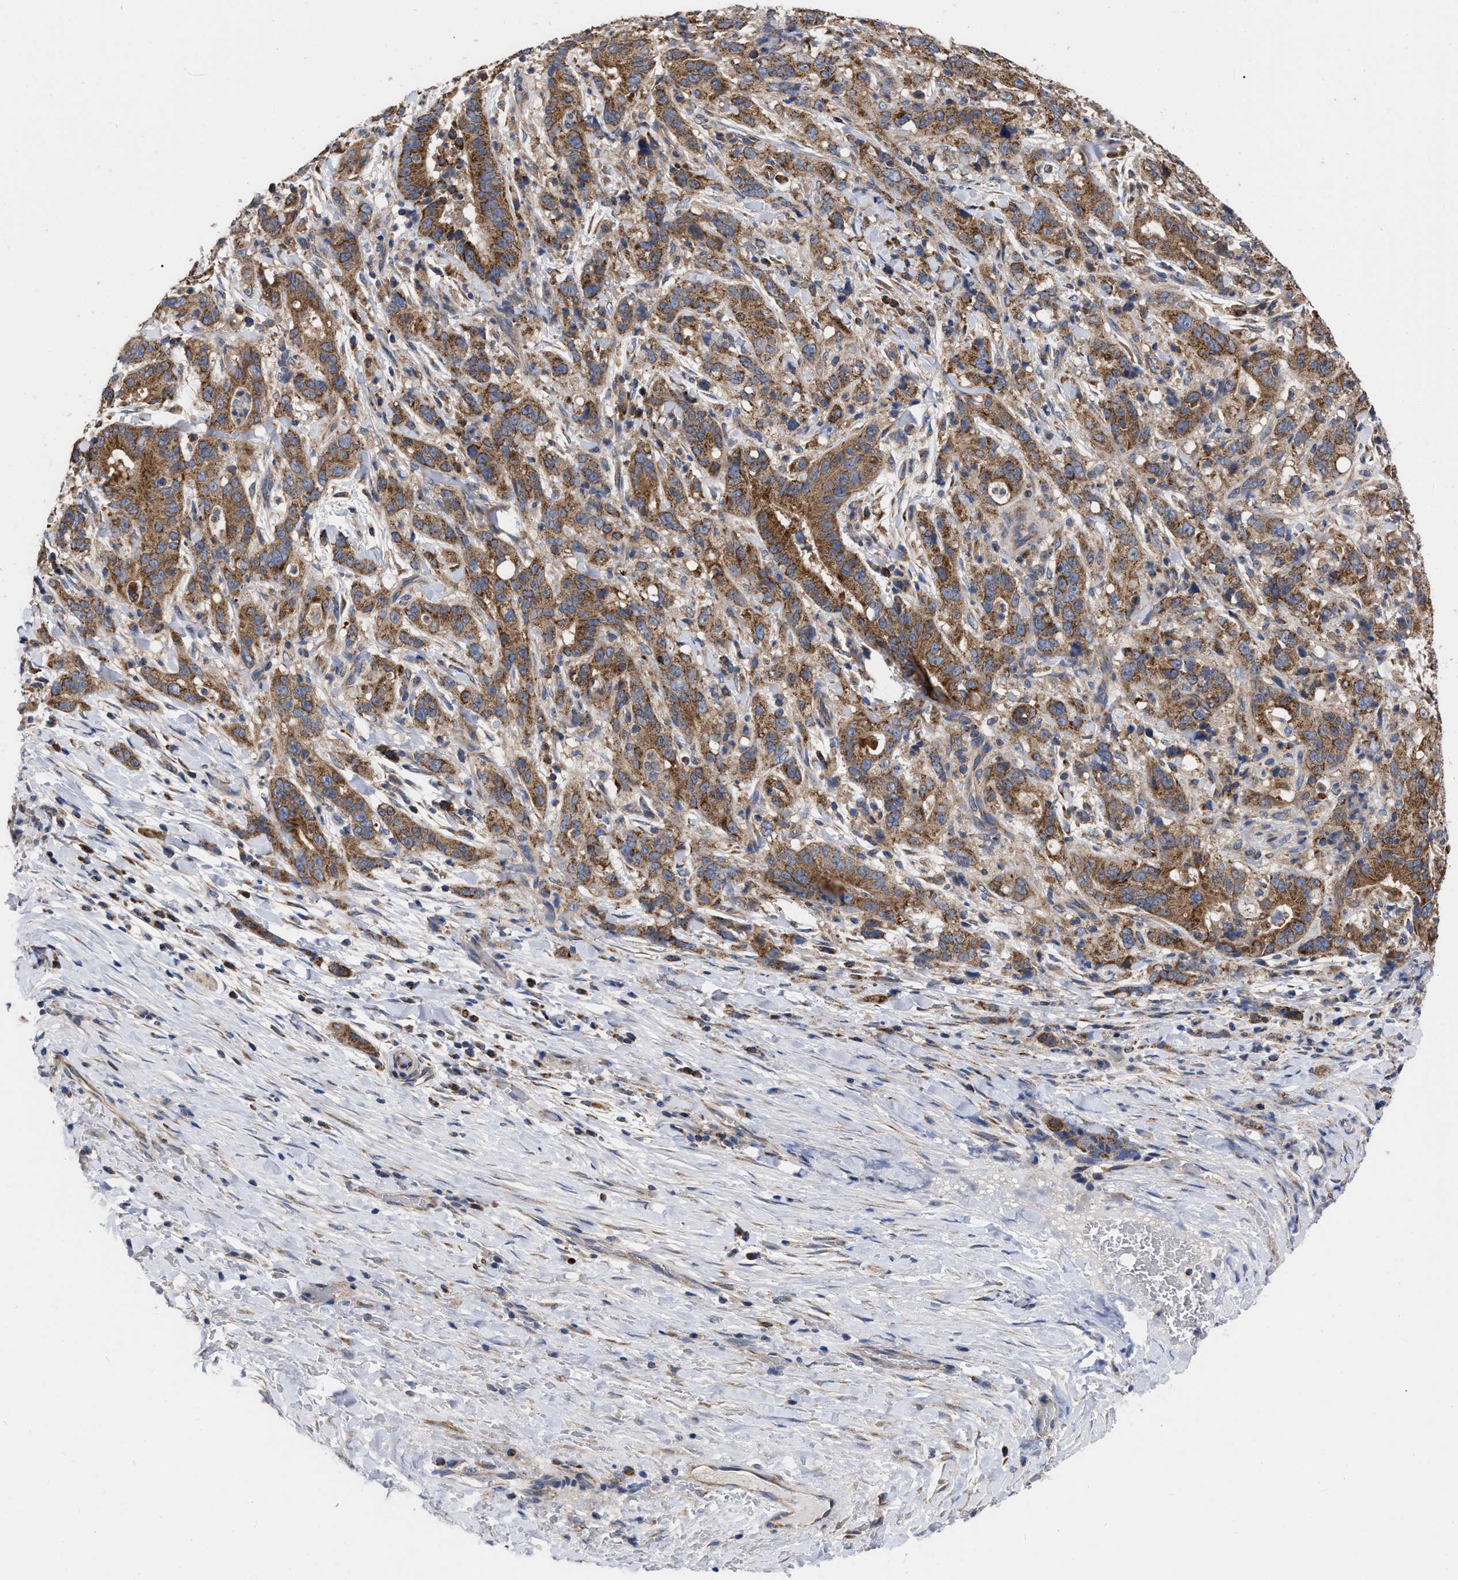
{"staining": {"intensity": "moderate", "quantity": ">75%", "location": "cytoplasmic/membranous"}, "tissue": "liver cancer", "cell_type": "Tumor cells", "image_type": "cancer", "snomed": [{"axis": "morphology", "description": "Cholangiocarcinoma"}, {"axis": "topography", "description": "Liver"}], "caption": "Tumor cells exhibit medium levels of moderate cytoplasmic/membranous positivity in about >75% of cells in liver cholangiocarcinoma.", "gene": "CDKN2C", "patient": {"sex": "female", "age": 38}}